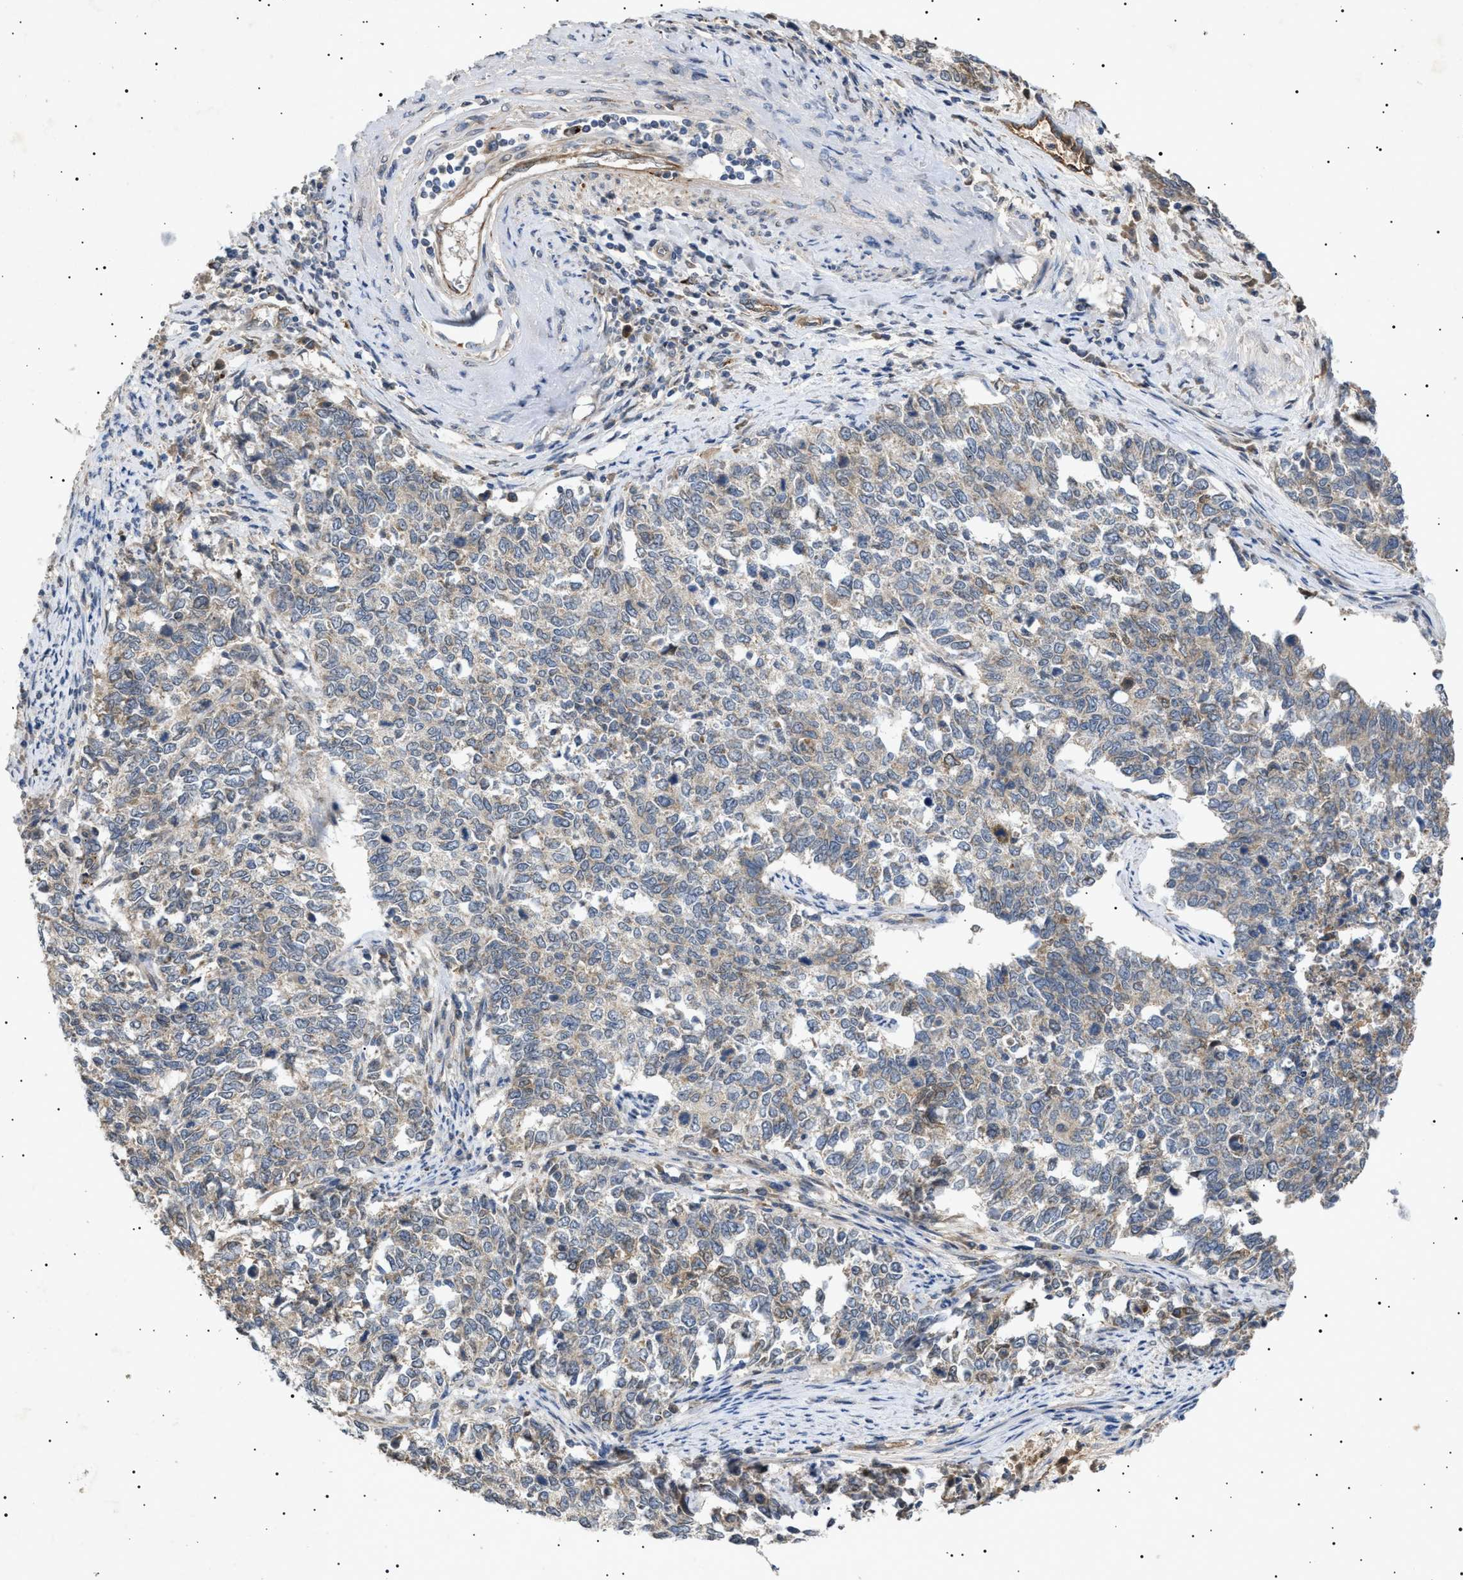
{"staining": {"intensity": "weak", "quantity": "25%-75%", "location": "cytoplasmic/membranous"}, "tissue": "cervical cancer", "cell_type": "Tumor cells", "image_type": "cancer", "snomed": [{"axis": "morphology", "description": "Squamous cell carcinoma, NOS"}, {"axis": "topography", "description": "Cervix"}], "caption": "A photomicrograph of cervical cancer (squamous cell carcinoma) stained for a protein shows weak cytoplasmic/membranous brown staining in tumor cells.", "gene": "SIRT5", "patient": {"sex": "female", "age": 63}}